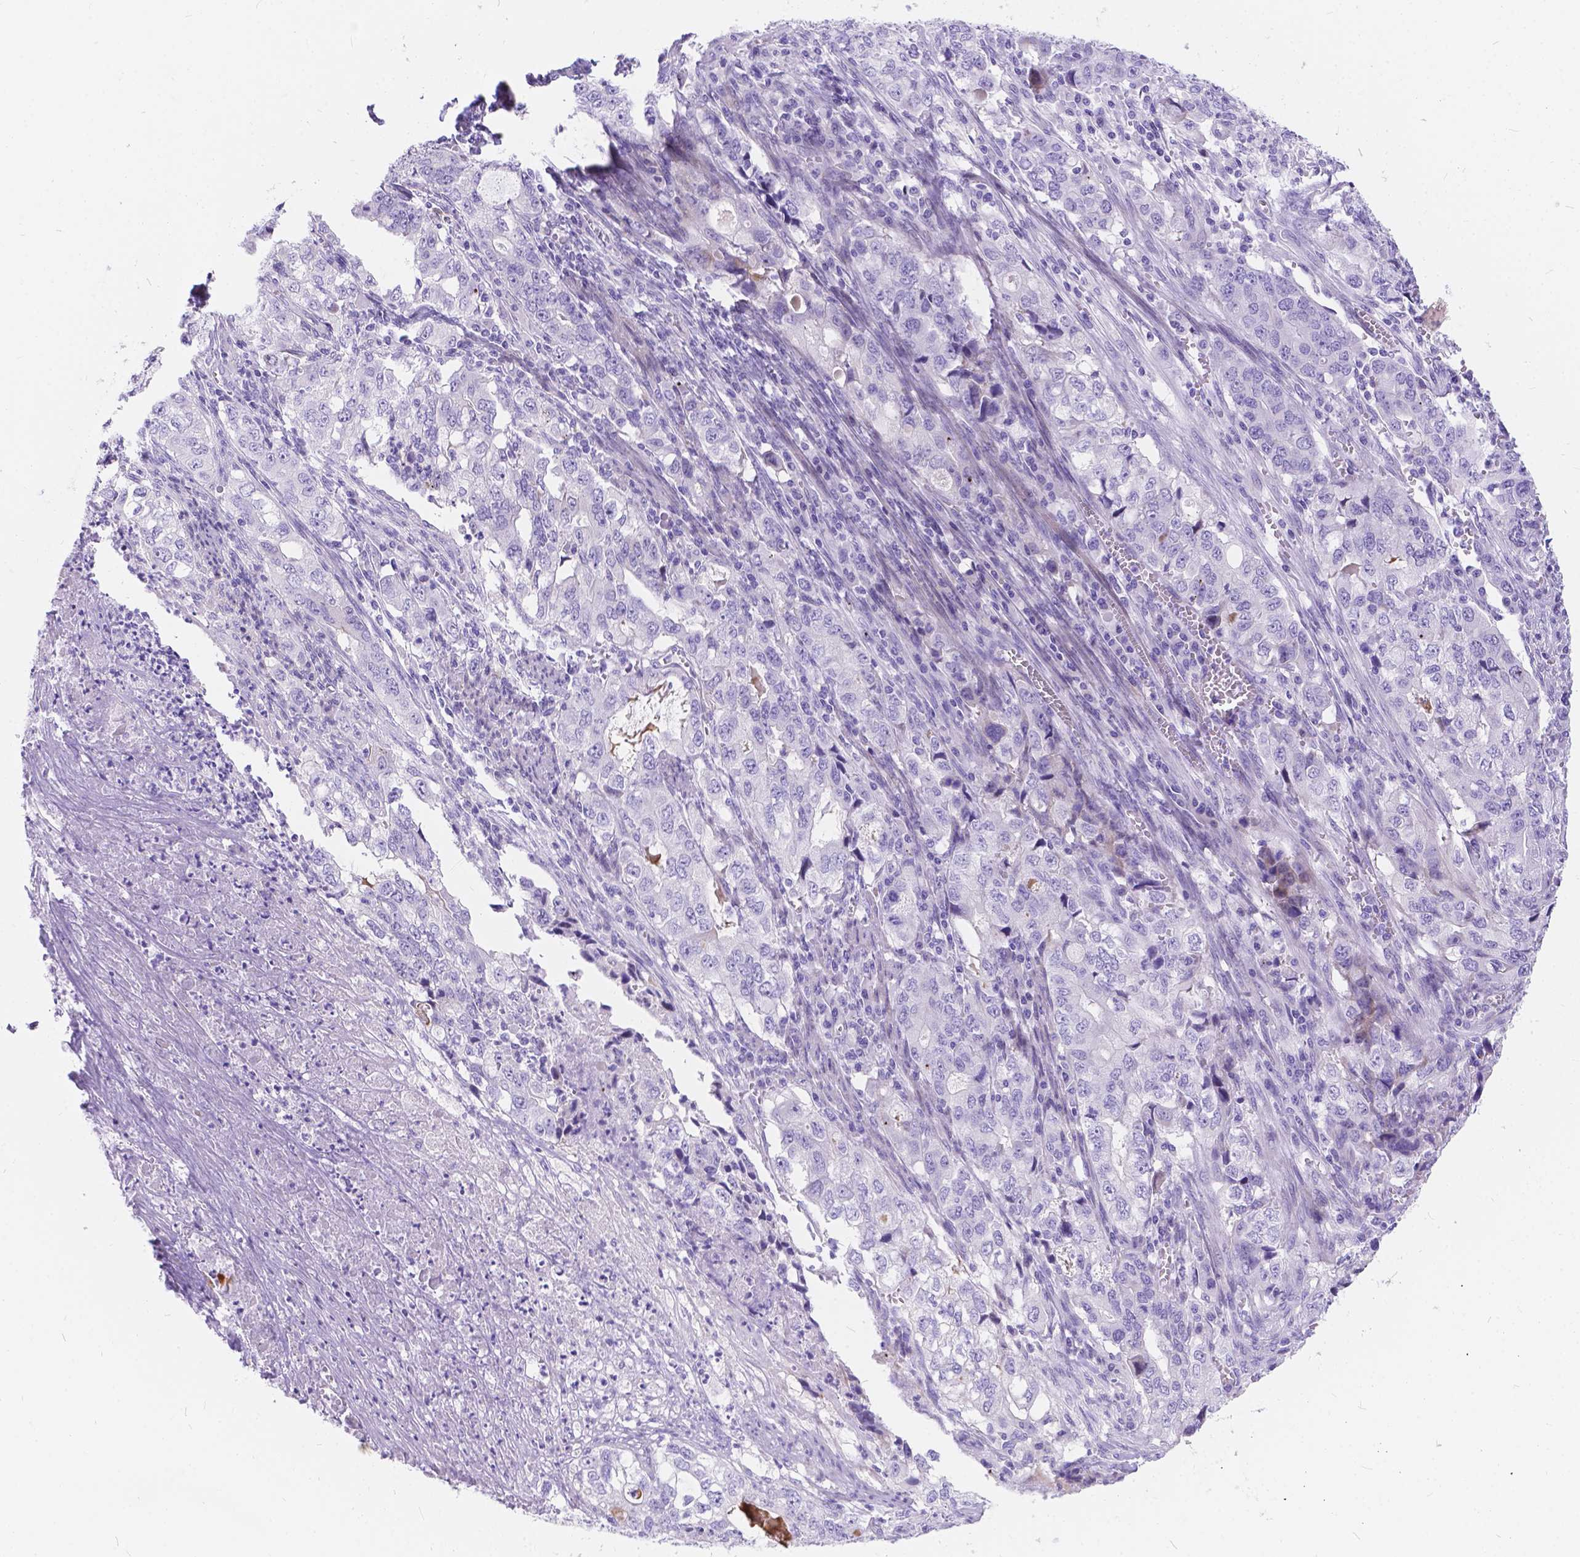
{"staining": {"intensity": "negative", "quantity": "none", "location": "none"}, "tissue": "stomach cancer", "cell_type": "Tumor cells", "image_type": "cancer", "snomed": [{"axis": "morphology", "description": "Adenocarcinoma, NOS"}, {"axis": "topography", "description": "Stomach, lower"}], "caption": "An immunohistochemistry micrograph of stomach adenocarcinoma is shown. There is no staining in tumor cells of stomach adenocarcinoma.", "gene": "KLHL10", "patient": {"sex": "female", "age": 72}}